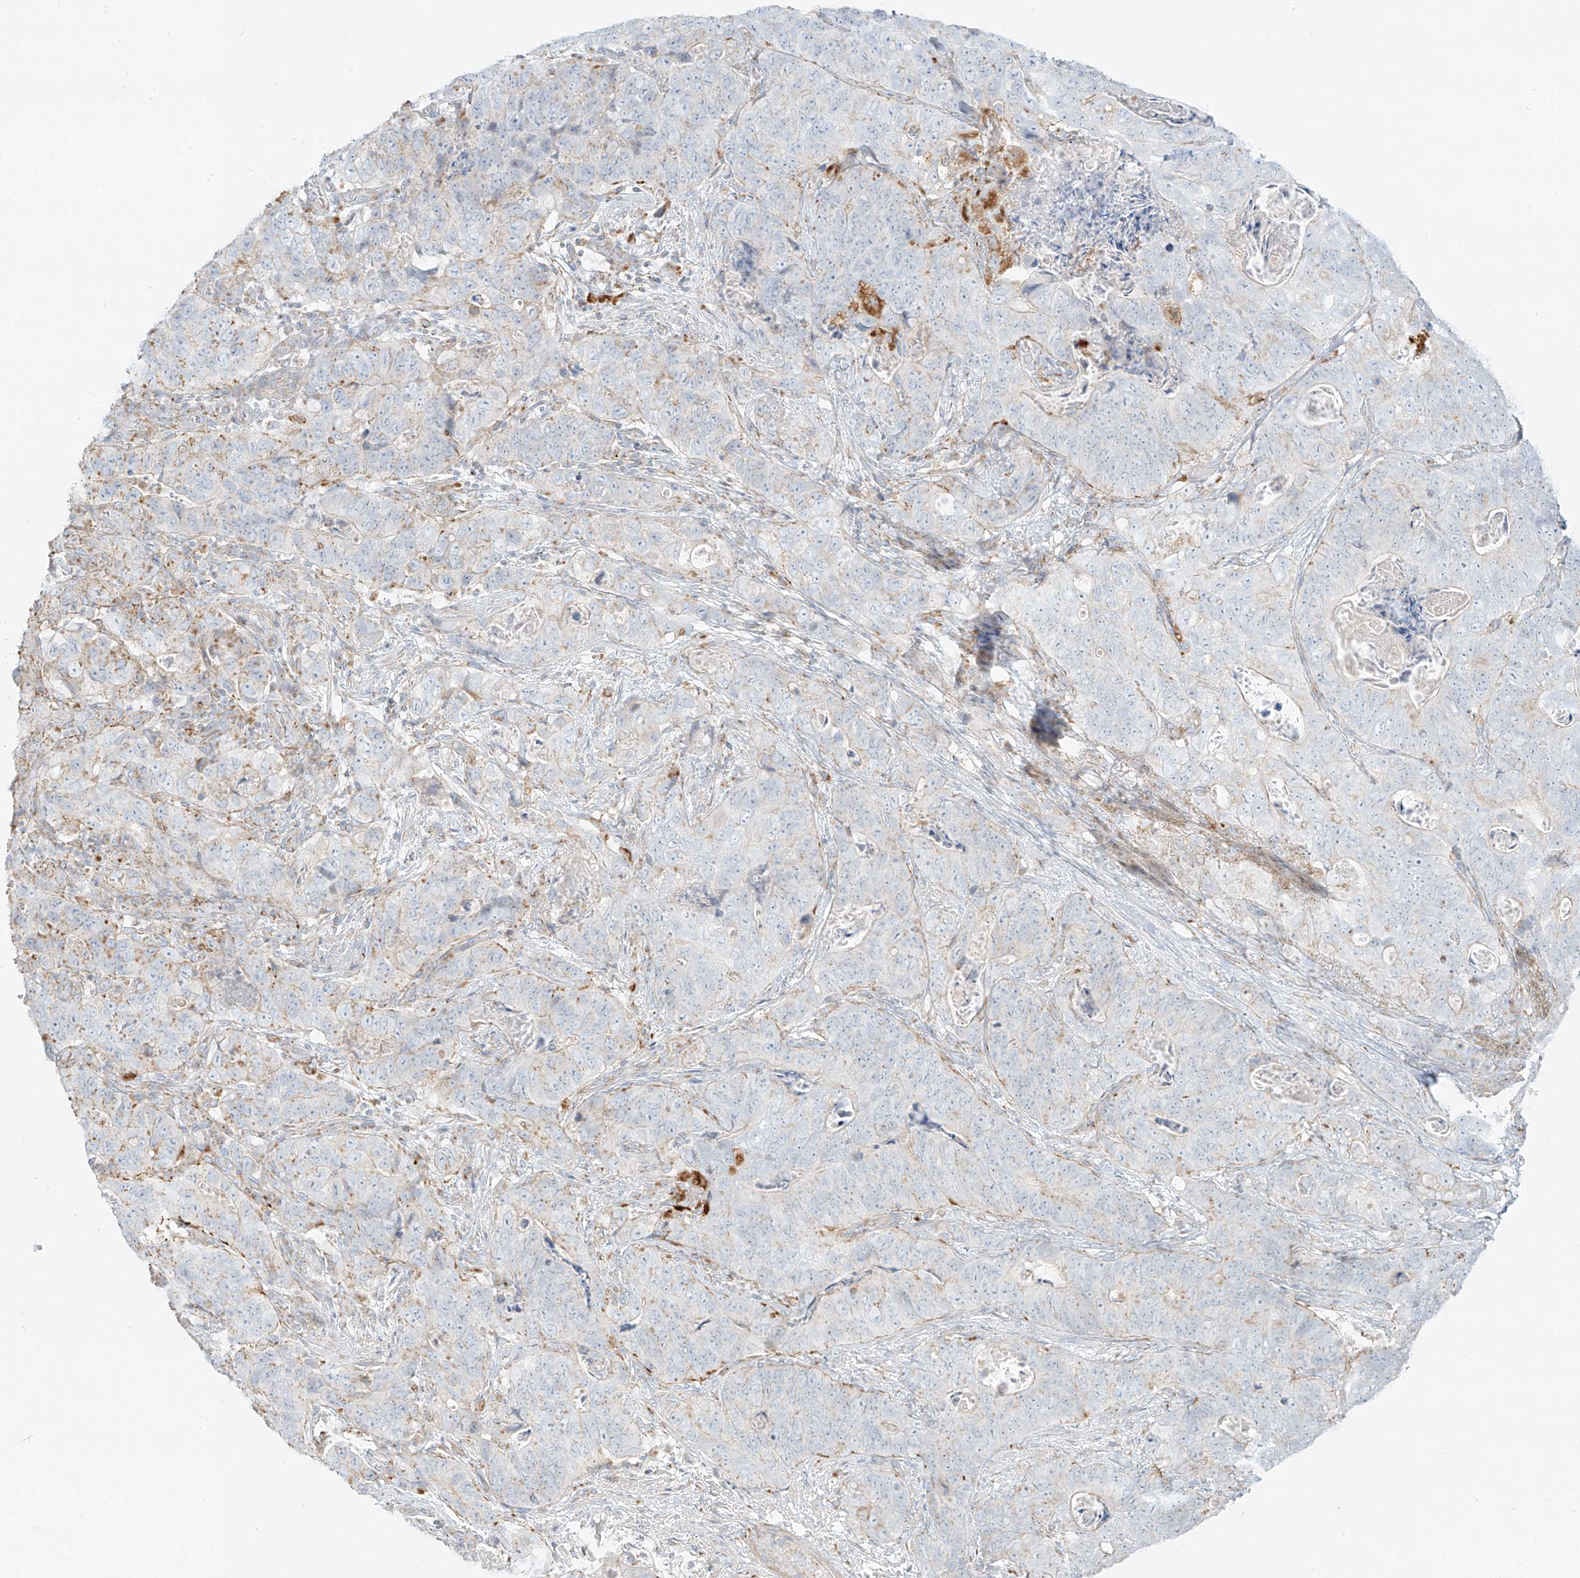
{"staining": {"intensity": "negative", "quantity": "none", "location": "none"}, "tissue": "stomach cancer", "cell_type": "Tumor cells", "image_type": "cancer", "snomed": [{"axis": "morphology", "description": "Normal tissue, NOS"}, {"axis": "morphology", "description": "Adenocarcinoma, NOS"}, {"axis": "topography", "description": "Stomach"}], "caption": "An IHC micrograph of adenocarcinoma (stomach) is shown. There is no staining in tumor cells of adenocarcinoma (stomach). (IHC, brightfield microscopy, high magnification).", "gene": "SLC35F6", "patient": {"sex": "female", "age": 89}}